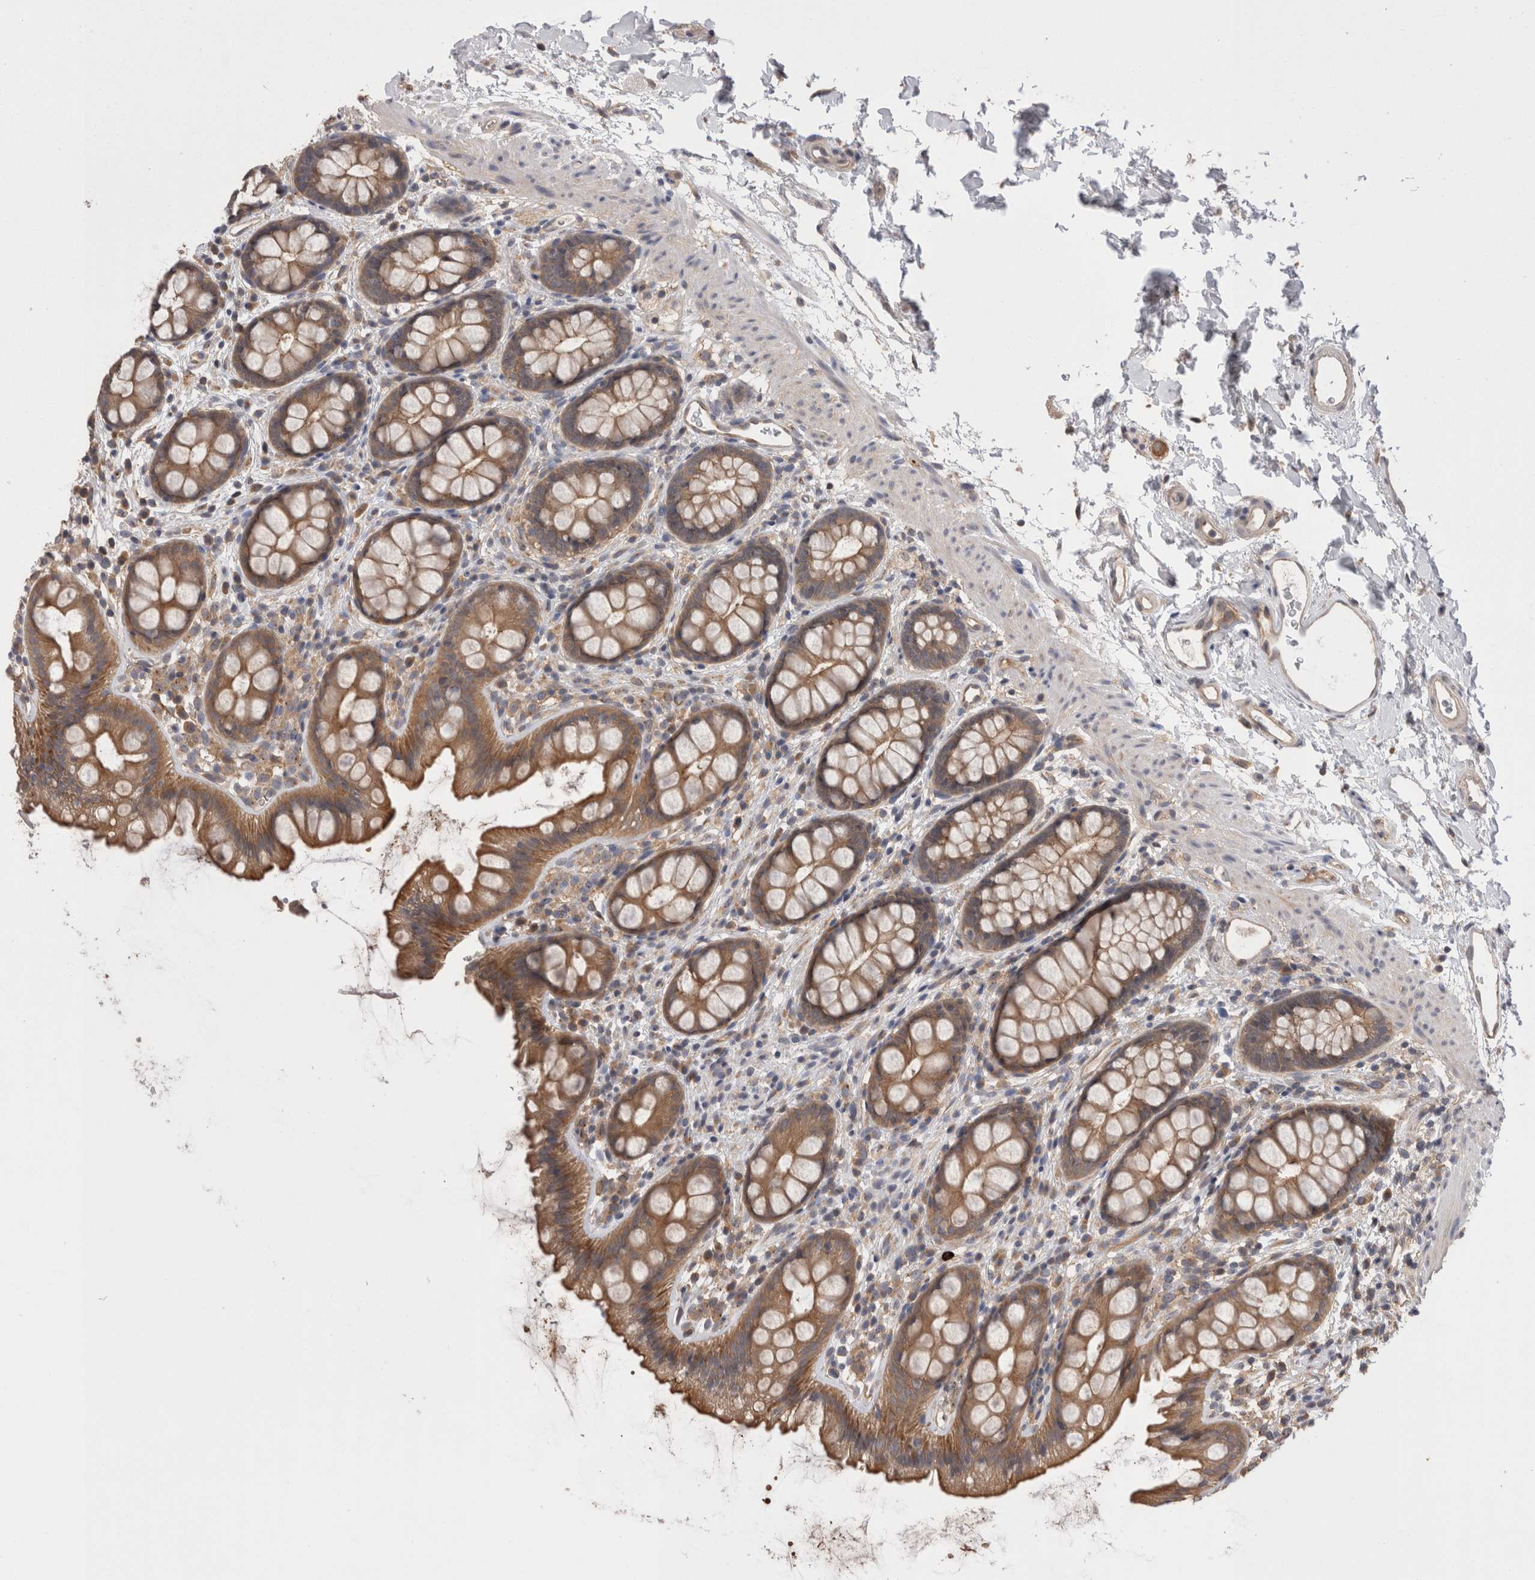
{"staining": {"intensity": "moderate", "quantity": ">75%", "location": "cytoplasmic/membranous"}, "tissue": "rectum", "cell_type": "Glandular cells", "image_type": "normal", "snomed": [{"axis": "morphology", "description": "Normal tissue, NOS"}, {"axis": "topography", "description": "Rectum"}], "caption": "DAB (3,3'-diaminobenzidine) immunohistochemical staining of unremarkable rectum shows moderate cytoplasmic/membranous protein staining in about >75% of glandular cells.", "gene": "DCTN6", "patient": {"sex": "female", "age": 65}}